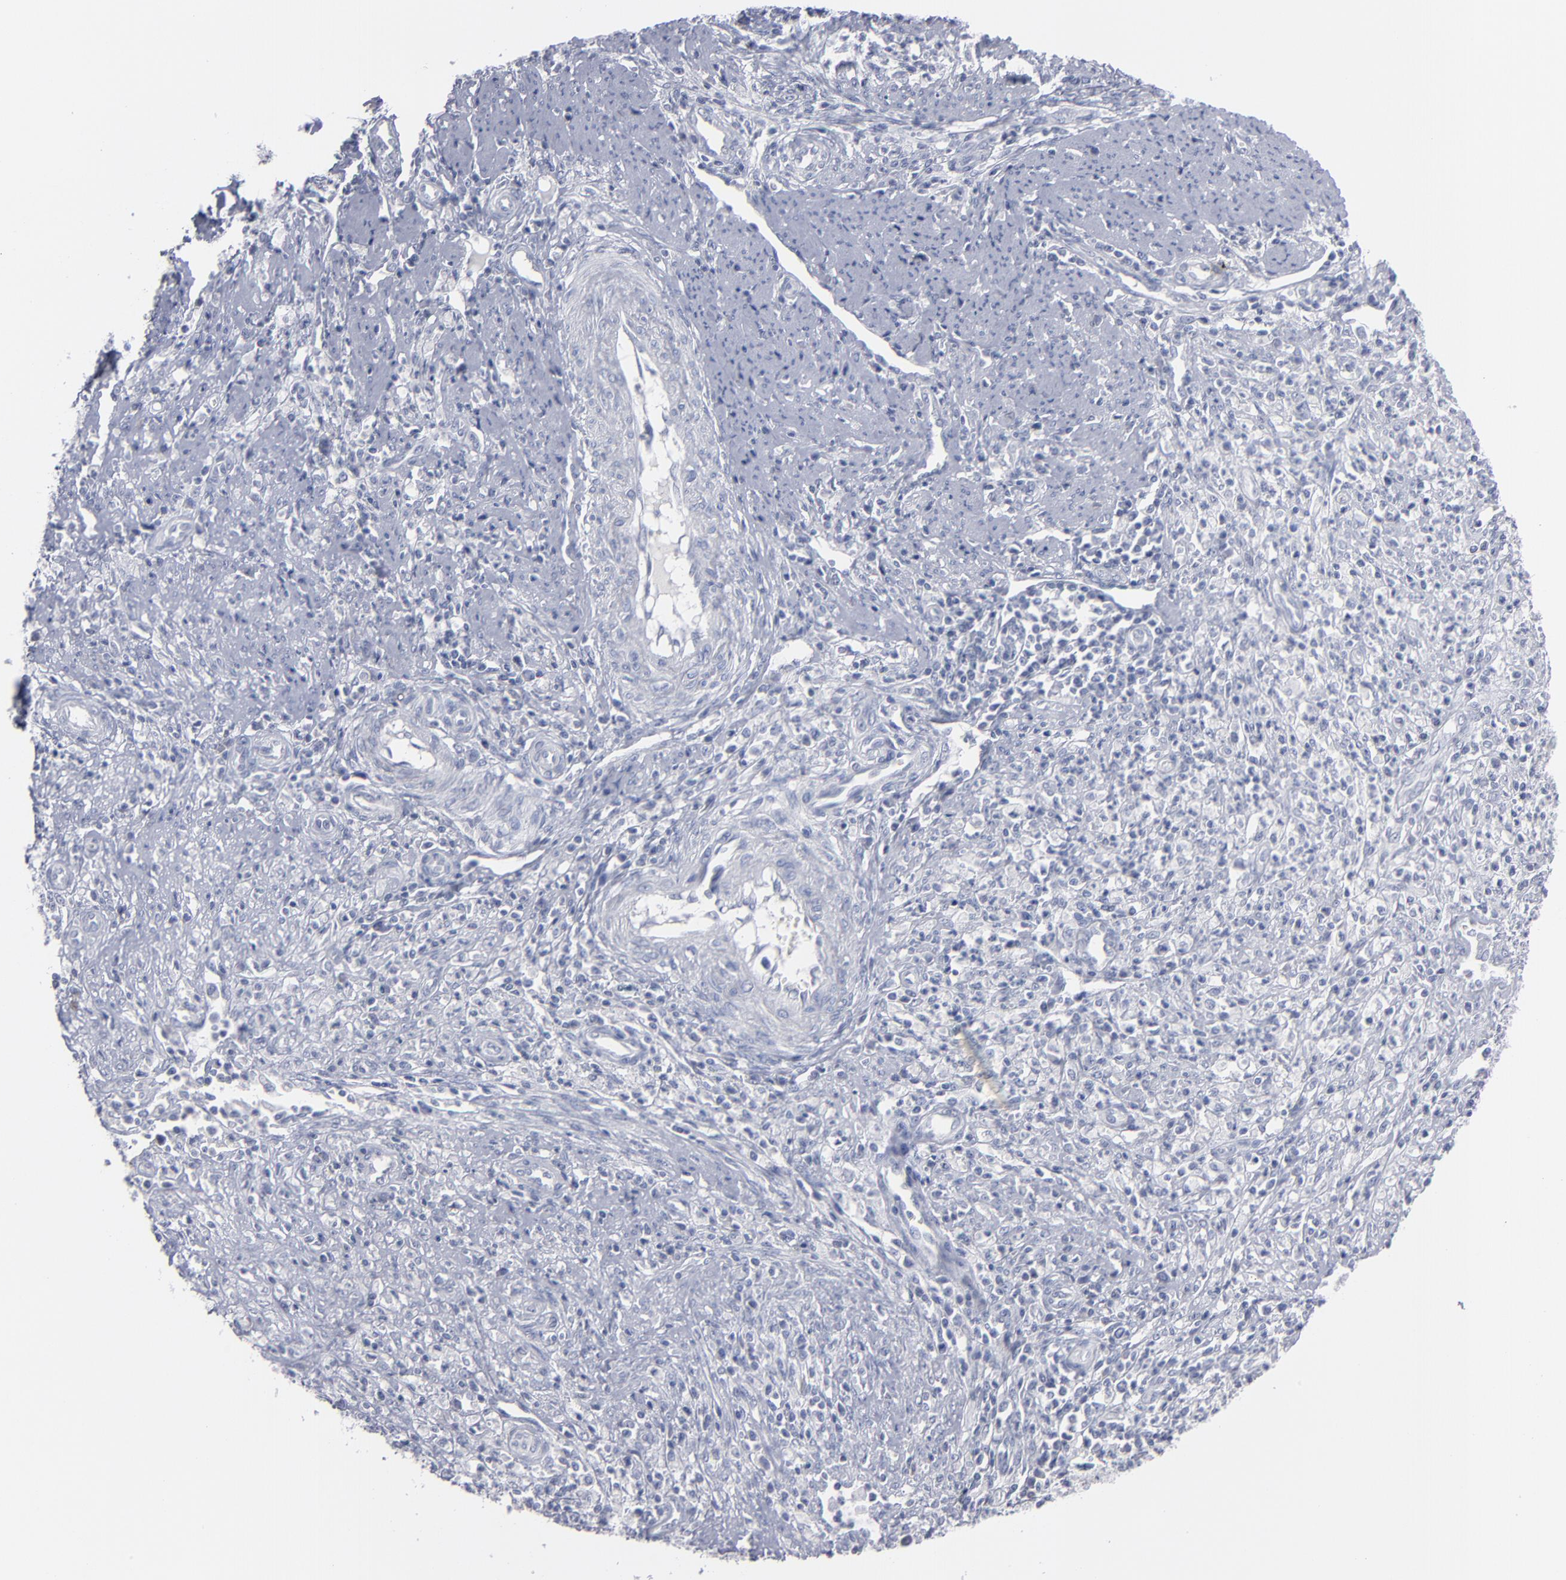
{"staining": {"intensity": "negative", "quantity": "none", "location": "none"}, "tissue": "cervical cancer", "cell_type": "Tumor cells", "image_type": "cancer", "snomed": [{"axis": "morphology", "description": "Adenocarcinoma, NOS"}, {"axis": "topography", "description": "Cervix"}], "caption": "Immunohistochemical staining of cervical cancer (adenocarcinoma) displays no significant positivity in tumor cells.", "gene": "RPH3A", "patient": {"sex": "female", "age": 36}}